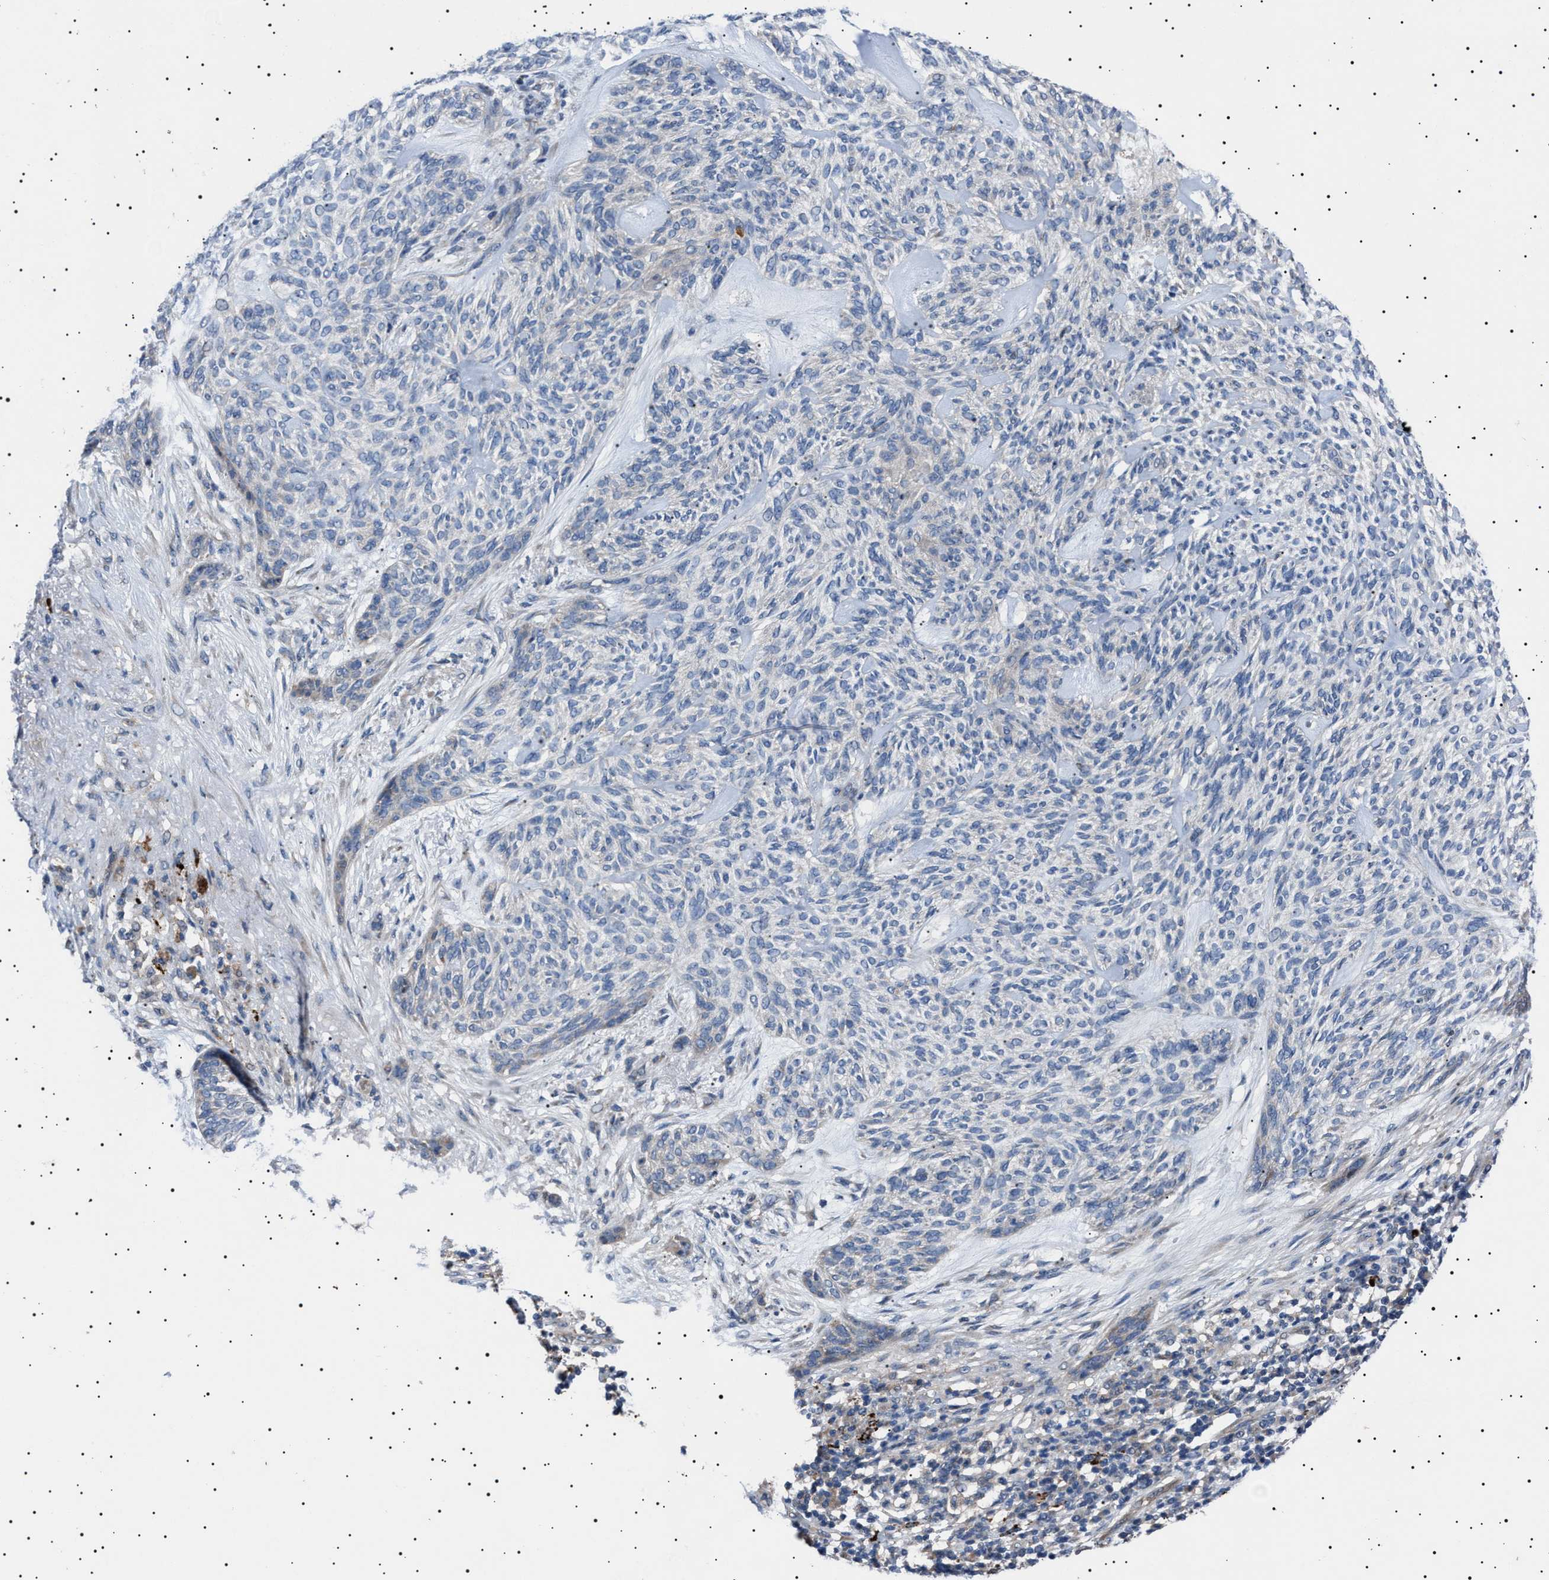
{"staining": {"intensity": "negative", "quantity": "none", "location": "none"}, "tissue": "skin cancer", "cell_type": "Tumor cells", "image_type": "cancer", "snomed": [{"axis": "morphology", "description": "Basal cell carcinoma"}, {"axis": "topography", "description": "Skin"}], "caption": "Tumor cells are negative for brown protein staining in skin basal cell carcinoma.", "gene": "PTRH1", "patient": {"sex": "male", "age": 55}}